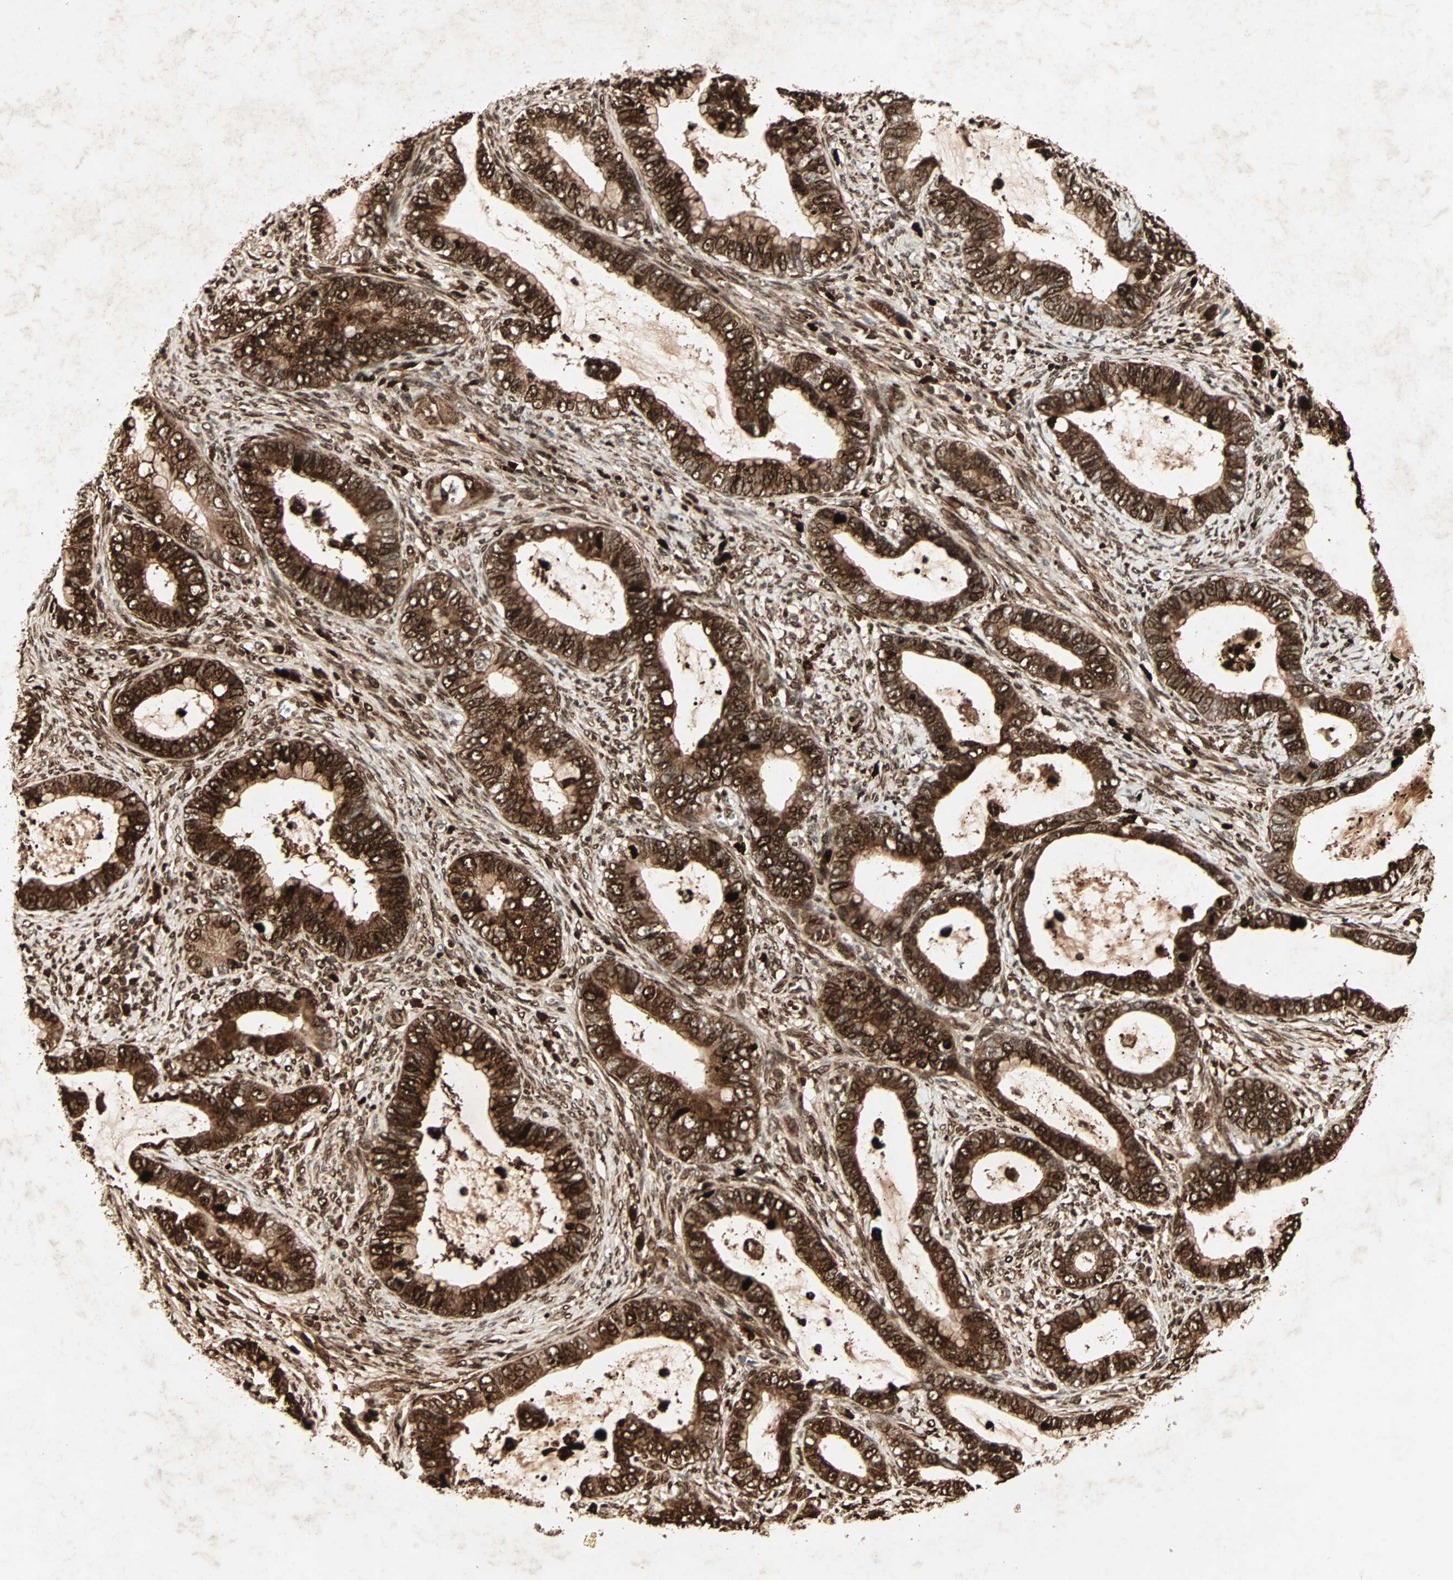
{"staining": {"intensity": "strong", "quantity": ">75%", "location": "cytoplasmic/membranous,nuclear"}, "tissue": "cervical cancer", "cell_type": "Tumor cells", "image_type": "cancer", "snomed": [{"axis": "morphology", "description": "Adenocarcinoma, NOS"}, {"axis": "topography", "description": "Cervix"}], "caption": "Tumor cells display high levels of strong cytoplasmic/membranous and nuclear staining in approximately >75% of cells in human cervical cancer (adenocarcinoma).", "gene": "RFFL", "patient": {"sex": "female", "age": 44}}